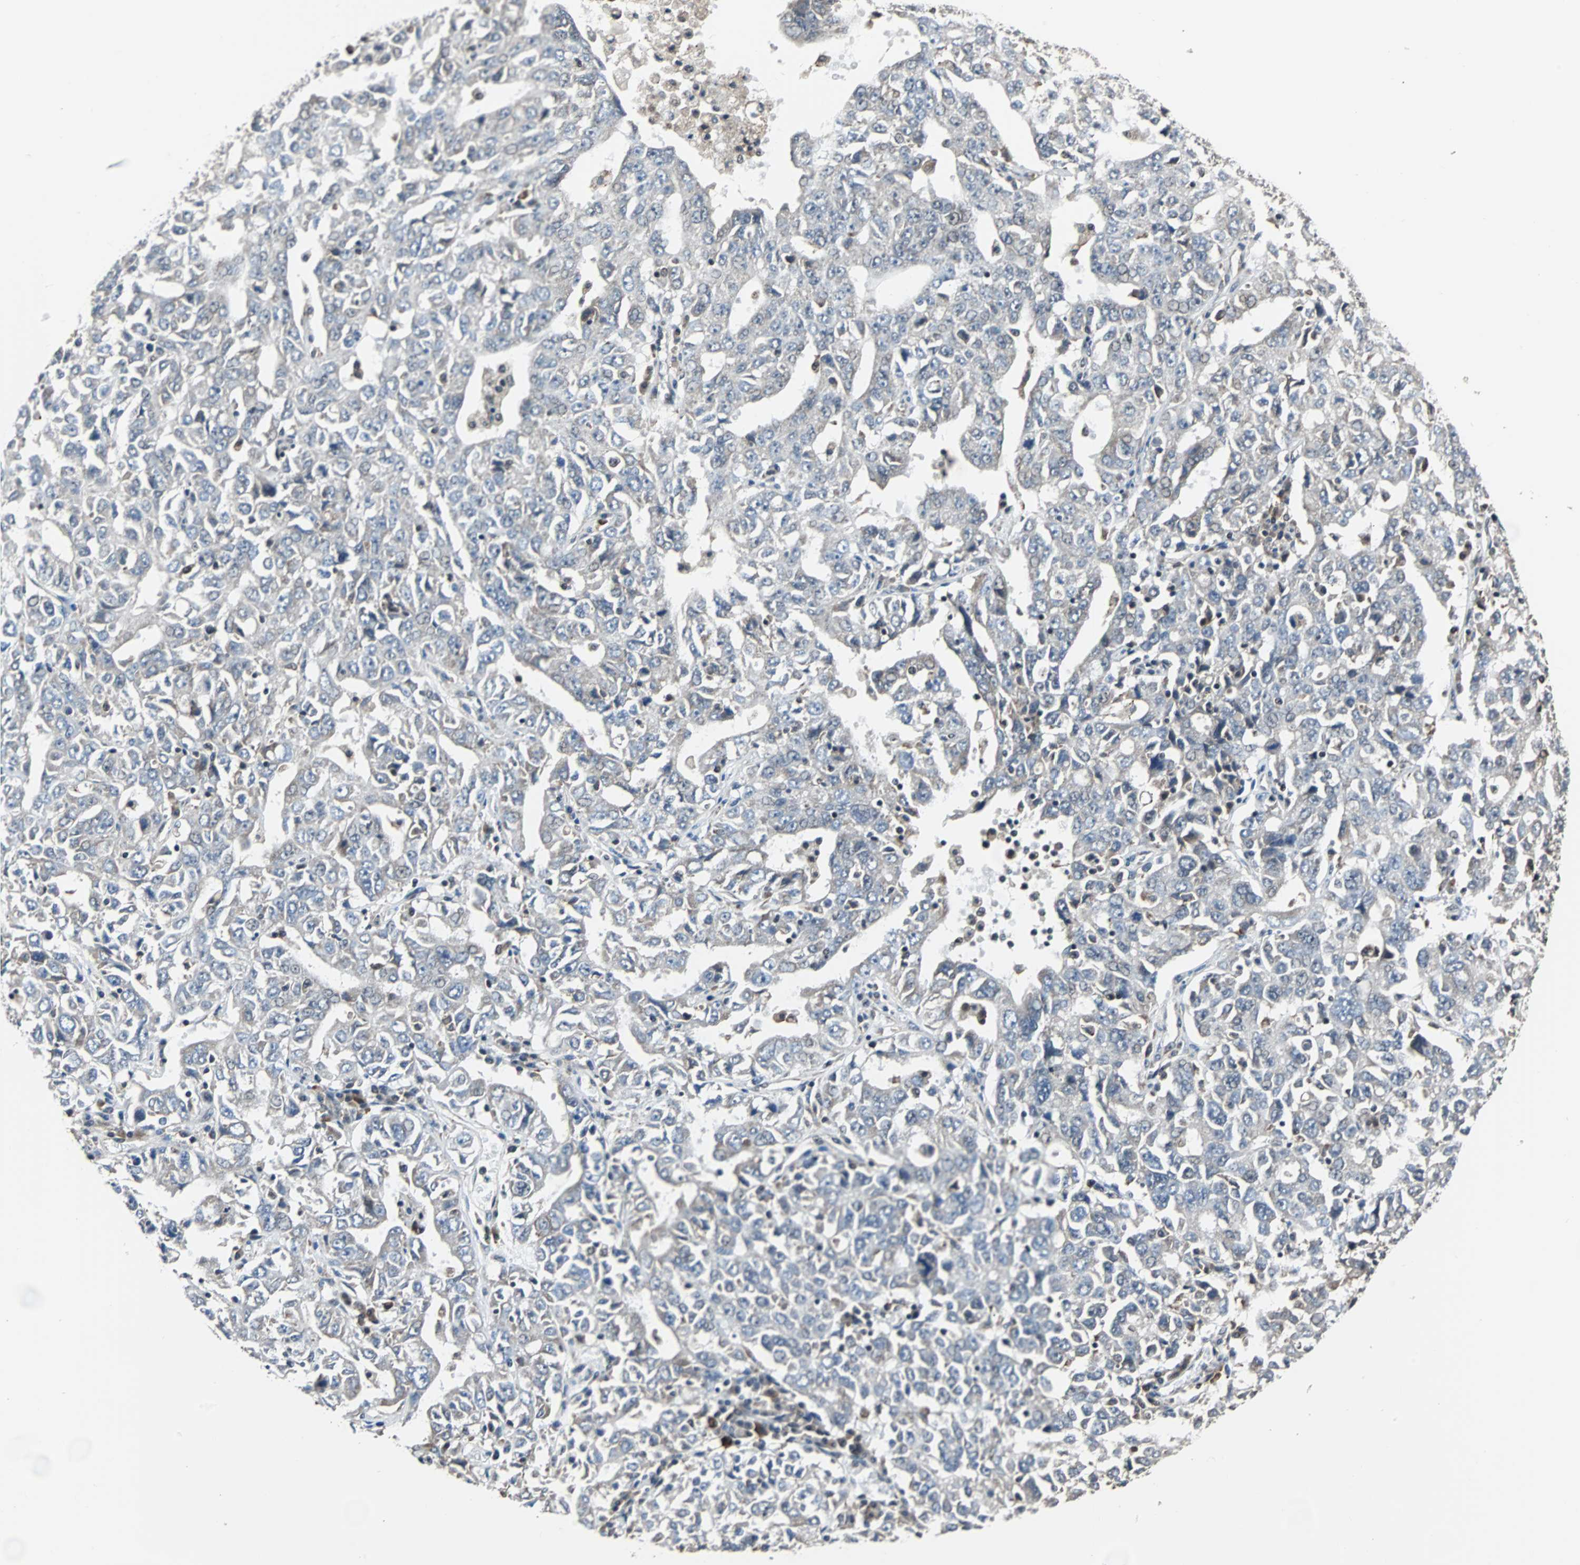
{"staining": {"intensity": "negative", "quantity": "none", "location": "none"}, "tissue": "ovarian cancer", "cell_type": "Tumor cells", "image_type": "cancer", "snomed": [{"axis": "morphology", "description": "Carcinoma, endometroid"}, {"axis": "topography", "description": "Ovary"}], "caption": "This is an immunohistochemistry image of human ovarian endometroid carcinoma. There is no staining in tumor cells.", "gene": "TERF2IP", "patient": {"sex": "female", "age": 62}}